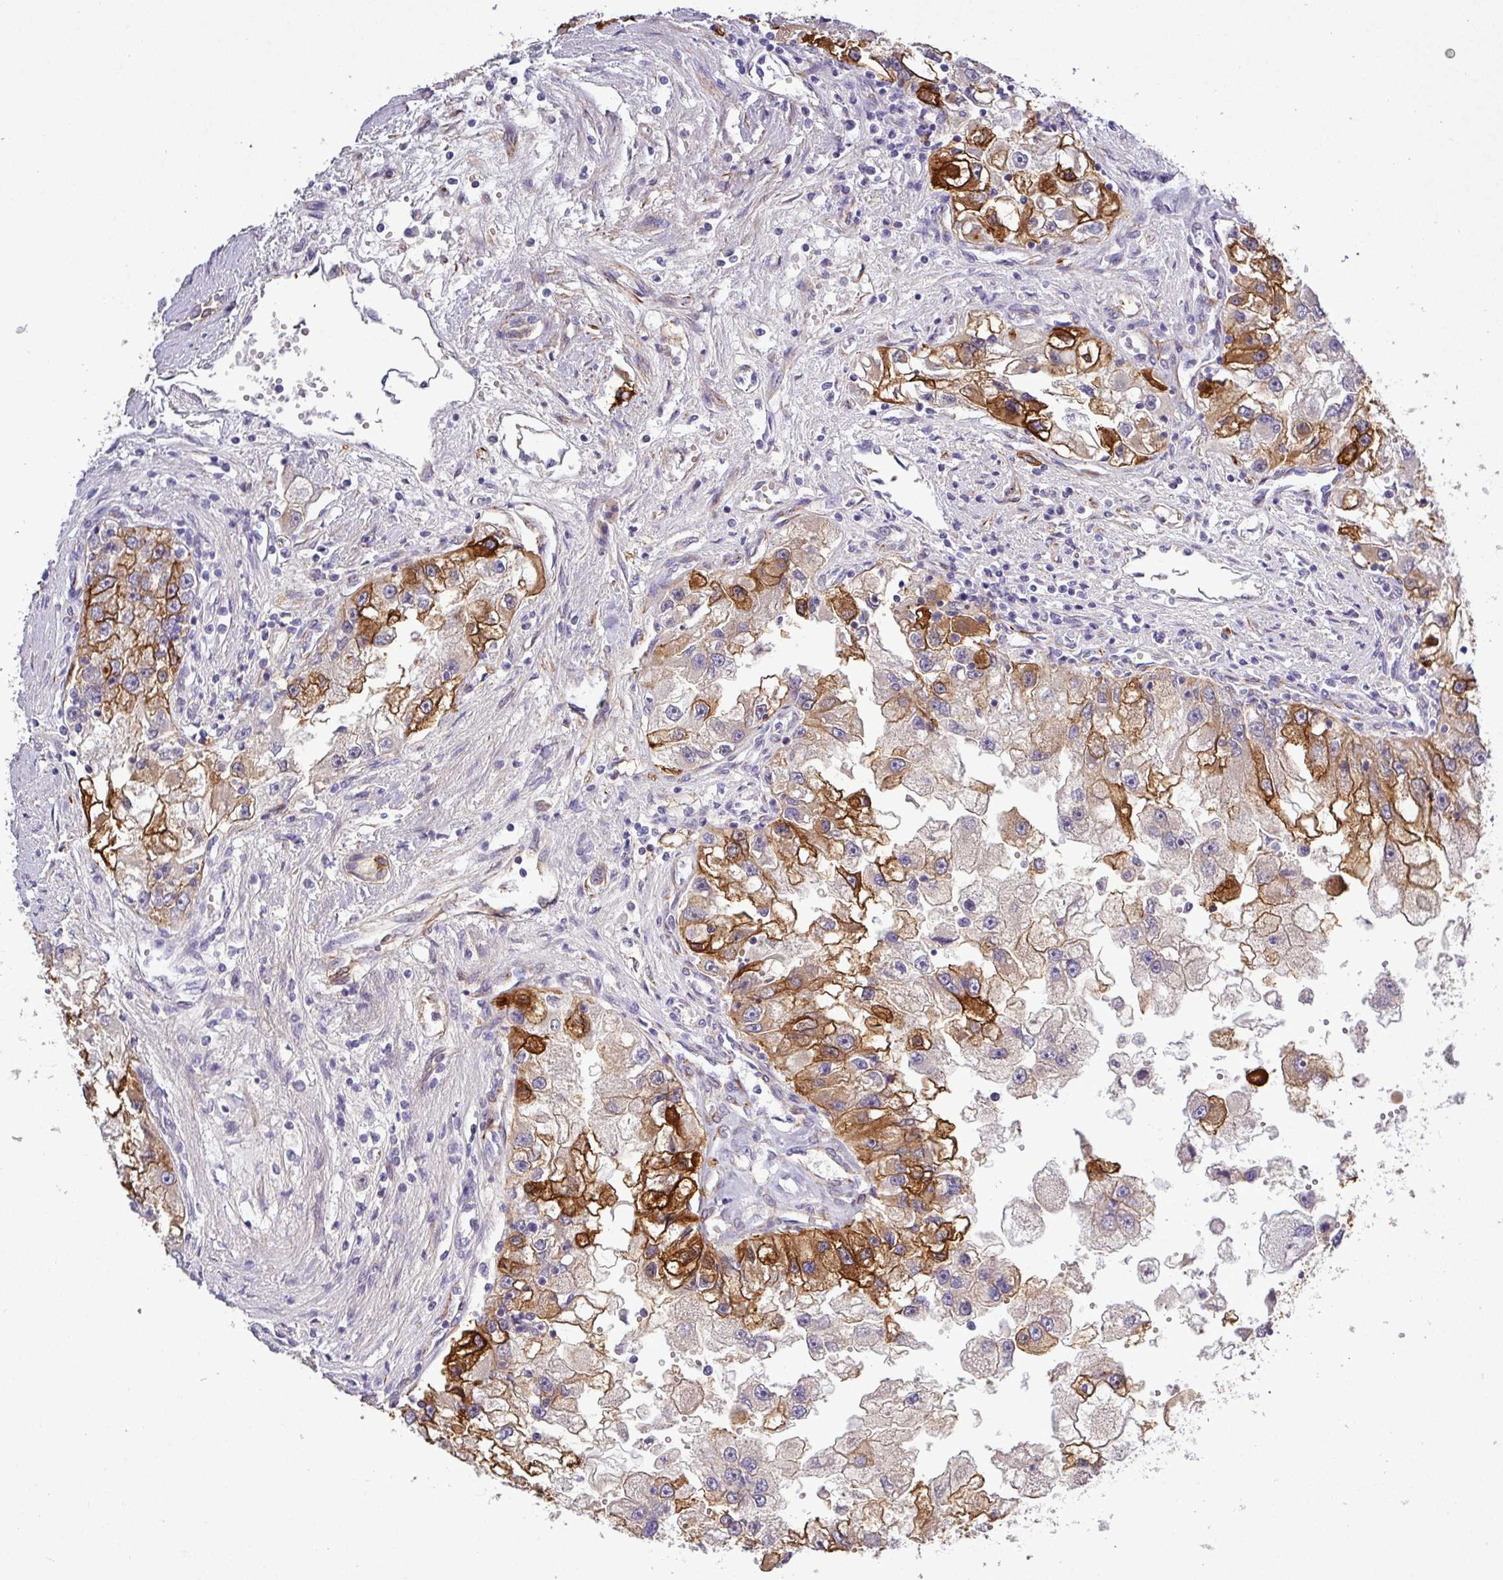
{"staining": {"intensity": "strong", "quantity": "25%-75%", "location": "cytoplasmic/membranous"}, "tissue": "renal cancer", "cell_type": "Tumor cells", "image_type": "cancer", "snomed": [{"axis": "morphology", "description": "Adenocarcinoma, NOS"}, {"axis": "topography", "description": "Kidney"}], "caption": "Adenocarcinoma (renal) tissue shows strong cytoplasmic/membranous positivity in approximately 25%-75% of tumor cells, visualized by immunohistochemistry.", "gene": "PARD6A", "patient": {"sex": "male", "age": 63}}